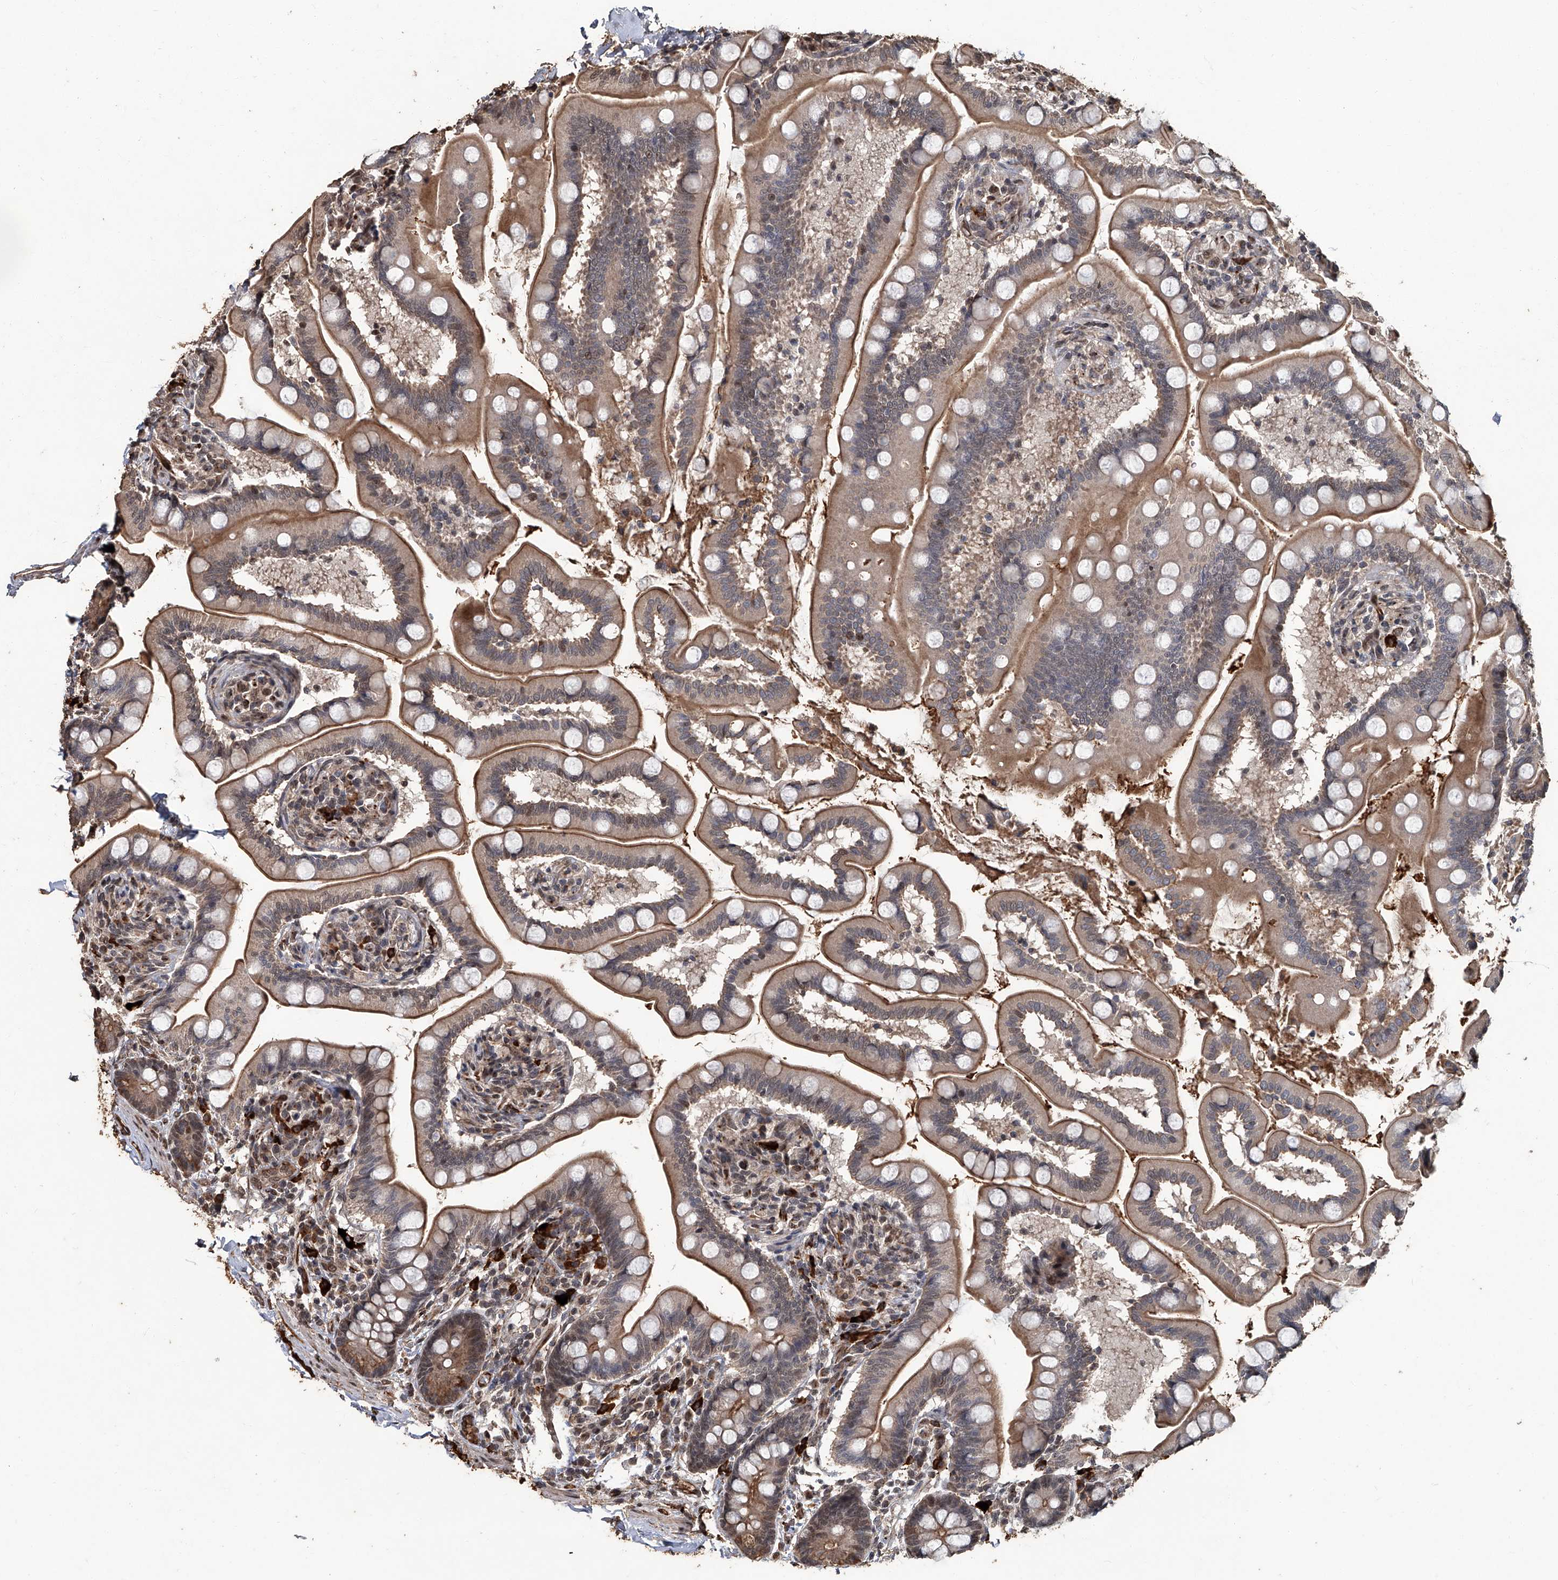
{"staining": {"intensity": "moderate", "quantity": ">75%", "location": "cytoplasmic/membranous"}, "tissue": "small intestine", "cell_type": "Glandular cells", "image_type": "normal", "snomed": [{"axis": "morphology", "description": "Normal tissue, NOS"}, {"axis": "topography", "description": "Small intestine"}], "caption": "Protein expression analysis of normal human small intestine reveals moderate cytoplasmic/membranous staining in about >75% of glandular cells. (DAB IHC, brown staining for protein, blue staining for nuclei).", "gene": "GPR132", "patient": {"sex": "female", "age": 64}}